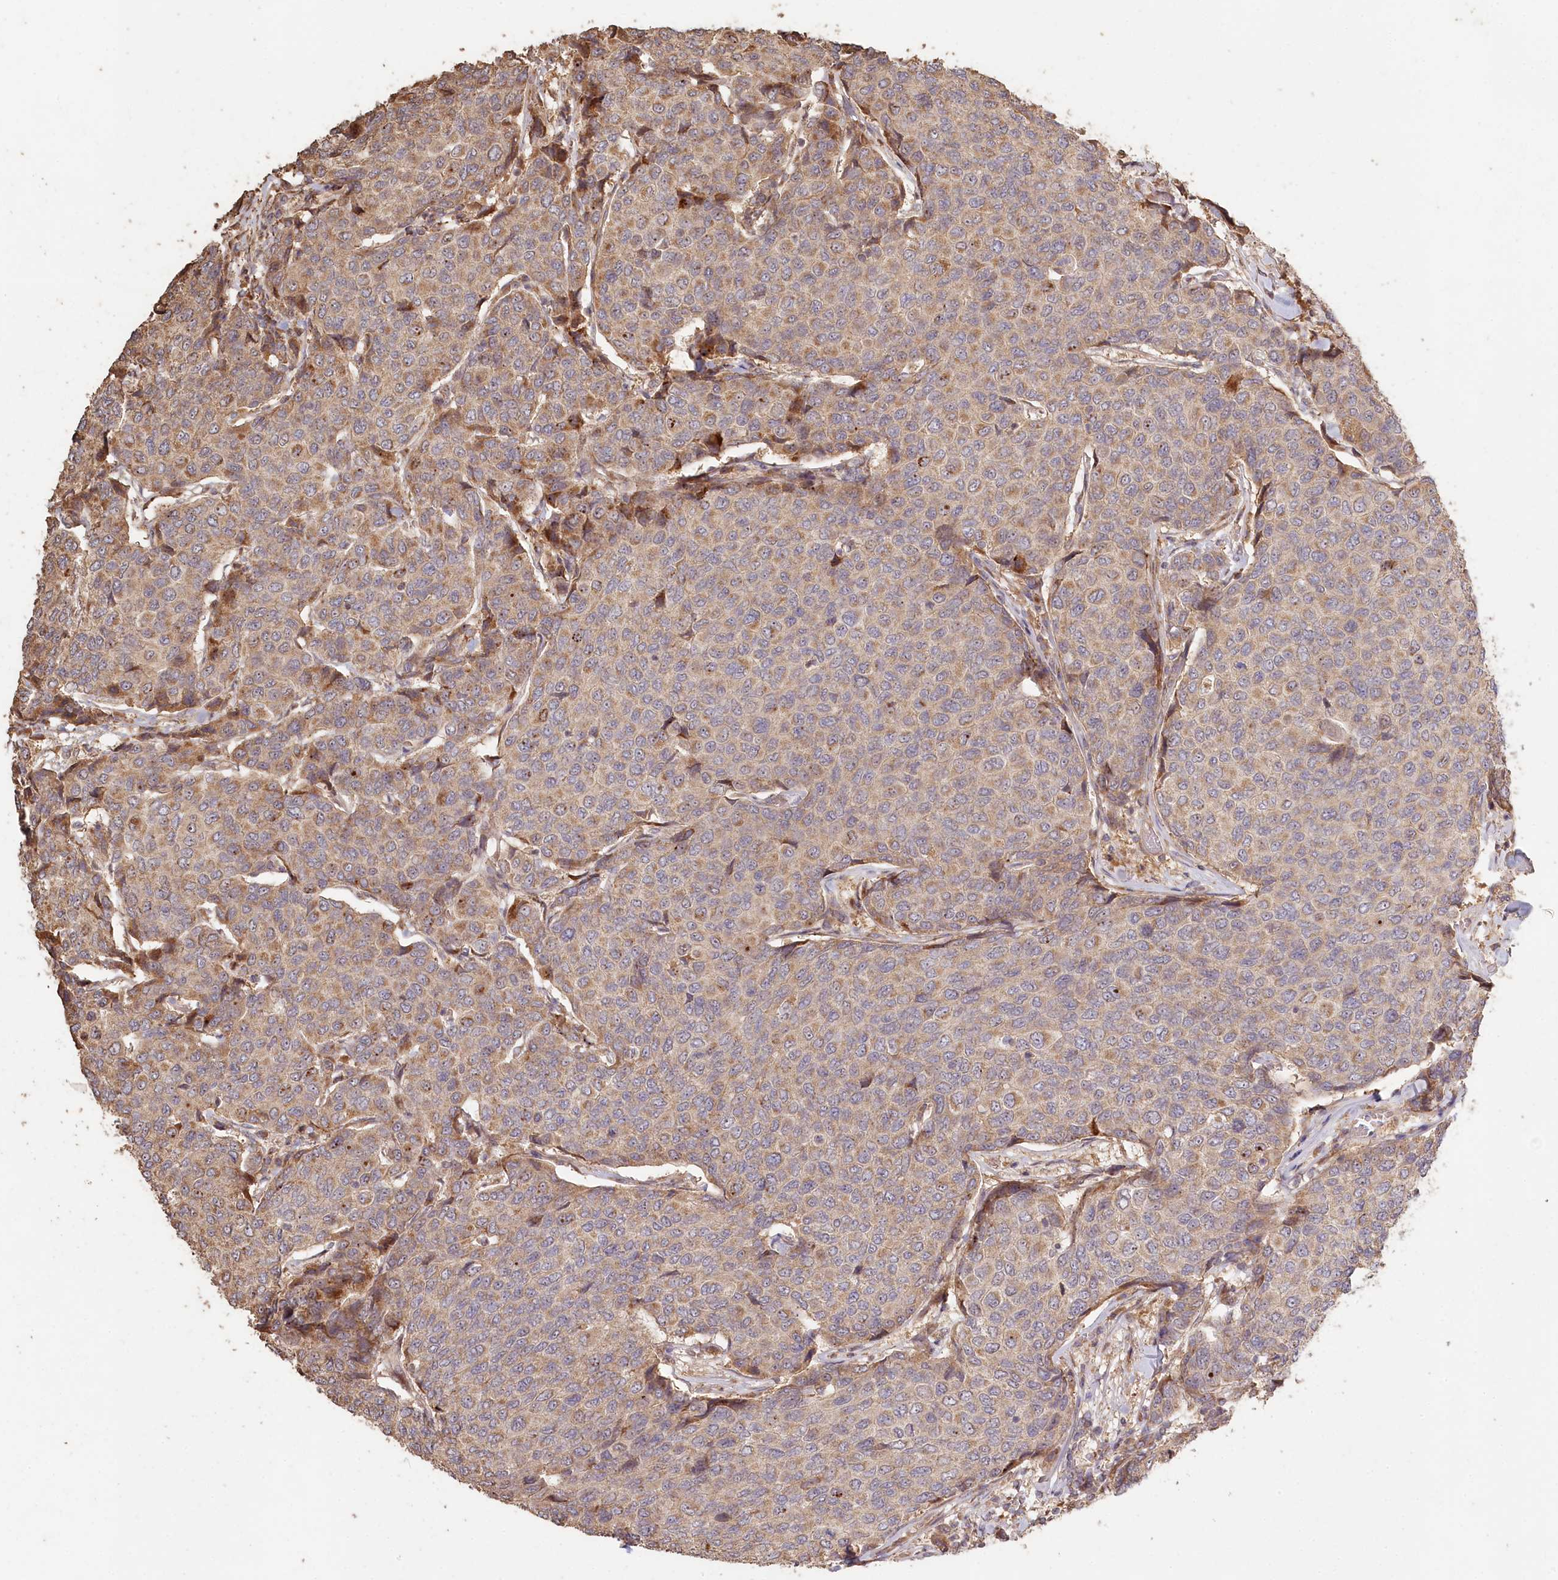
{"staining": {"intensity": "moderate", "quantity": "25%-75%", "location": "cytoplasmic/membranous"}, "tissue": "breast cancer", "cell_type": "Tumor cells", "image_type": "cancer", "snomed": [{"axis": "morphology", "description": "Duct carcinoma"}, {"axis": "topography", "description": "Breast"}], "caption": "An IHC photomicrograph of tumor tissue is shown. Protein staining in brown shows moderate cytoplasmic/membranous positivity in invasive ductal carcinoma (breast) within tumor cells. (Stains: DAB (3,3'-diaminobenzidine) in brown, nuclei in blue, Microscopy: brightfield microscopy at high magnification).", "gene": "HAL", "patient": {"sex": "female", "age": 55}}